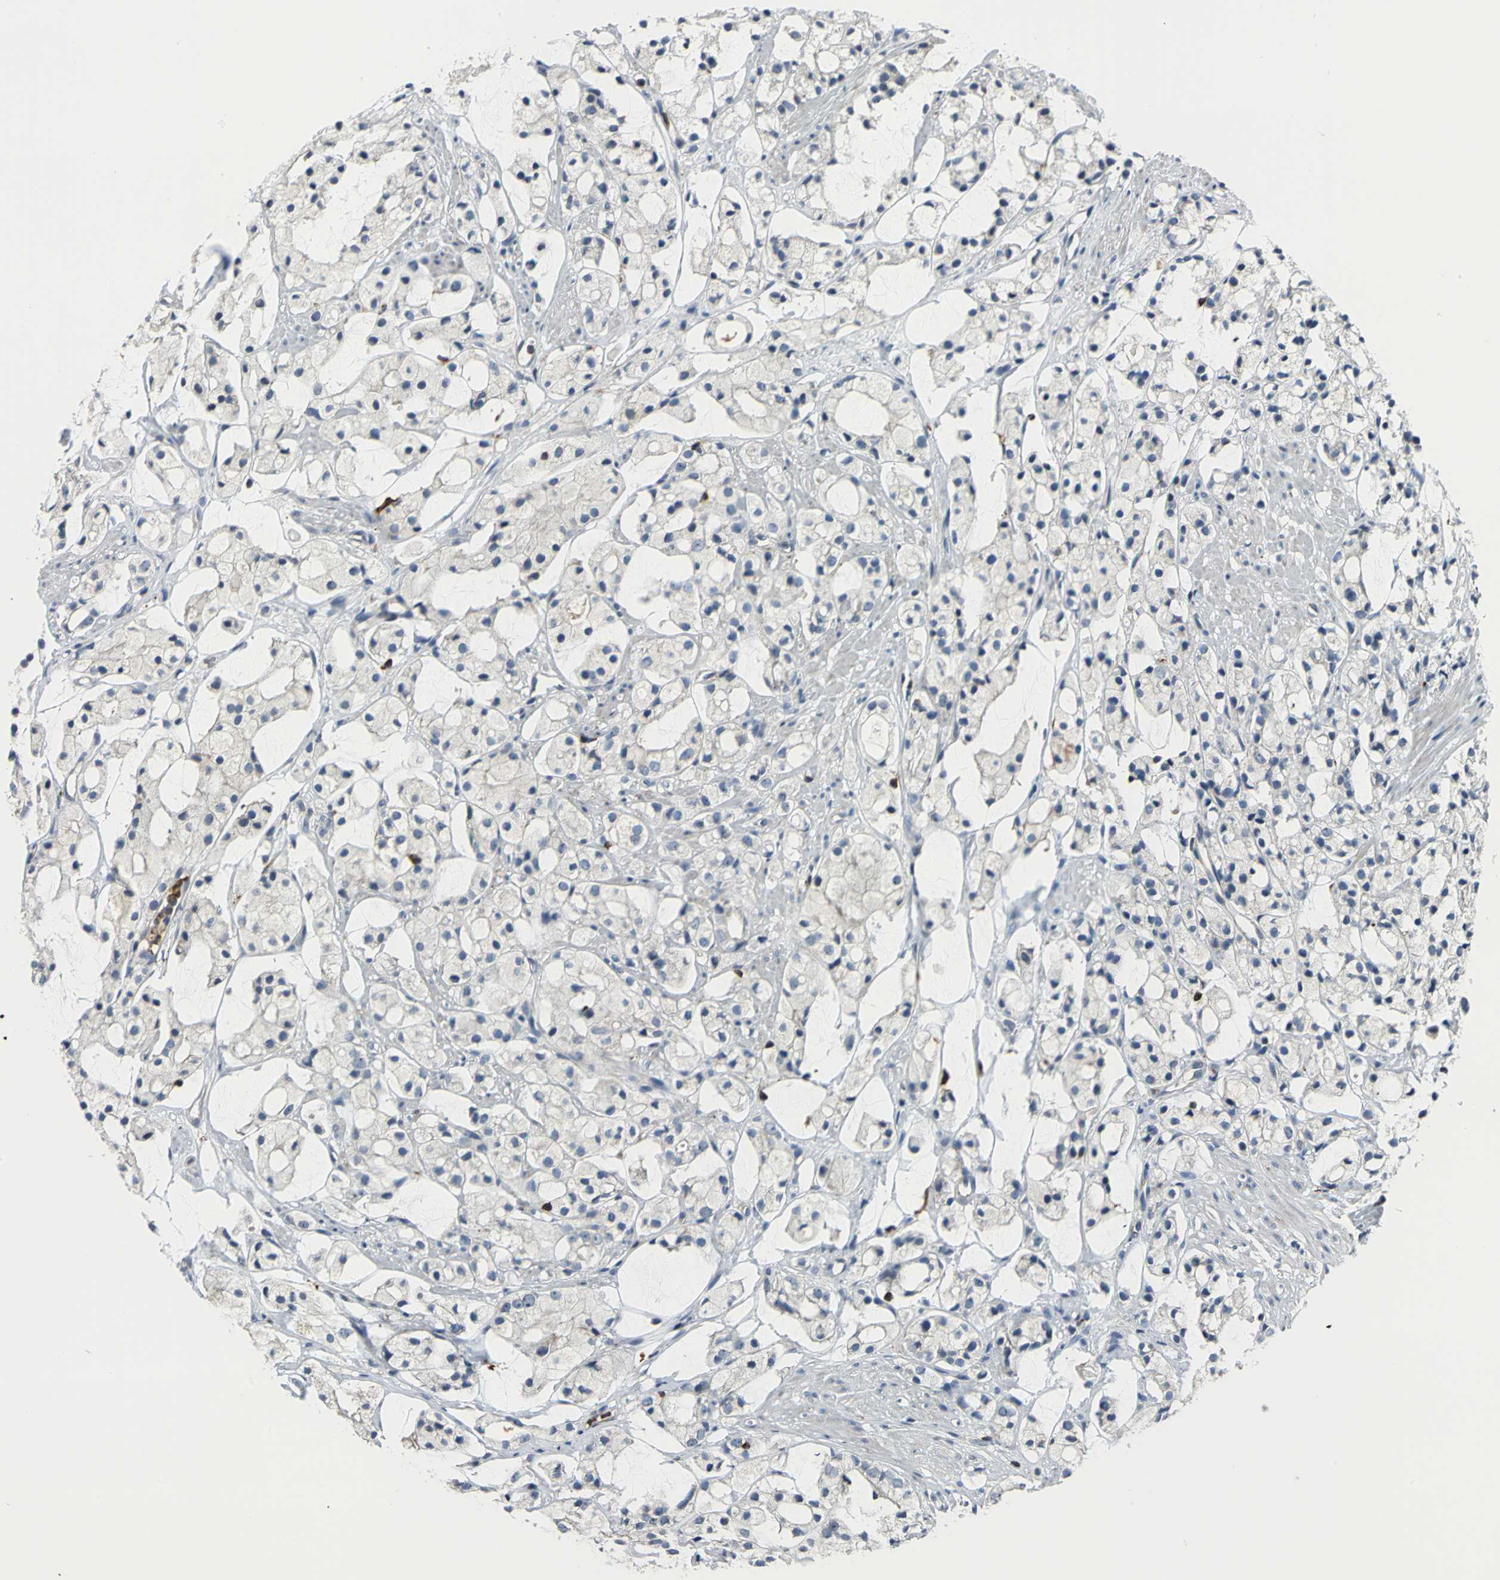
{"staining": {"intensity": "negative", "quantity": "none", "location": "none"}, "tissue": "prostate cancer", "cell_type": "Tumor cells", "image_type": "cancer", "snomed": [{"axis": "morphology", "description": "Adenocarcinoma, High grade"}, {"axis": "topography", "description": "Prostate"}], "caption": "This is an immunohistochemistry (IHC) image of prostate high-grade adenocarcinoma. There is no staining in tumor cells.", "gene": "USP40", "patient": {"sex": "male", "age": 85}}